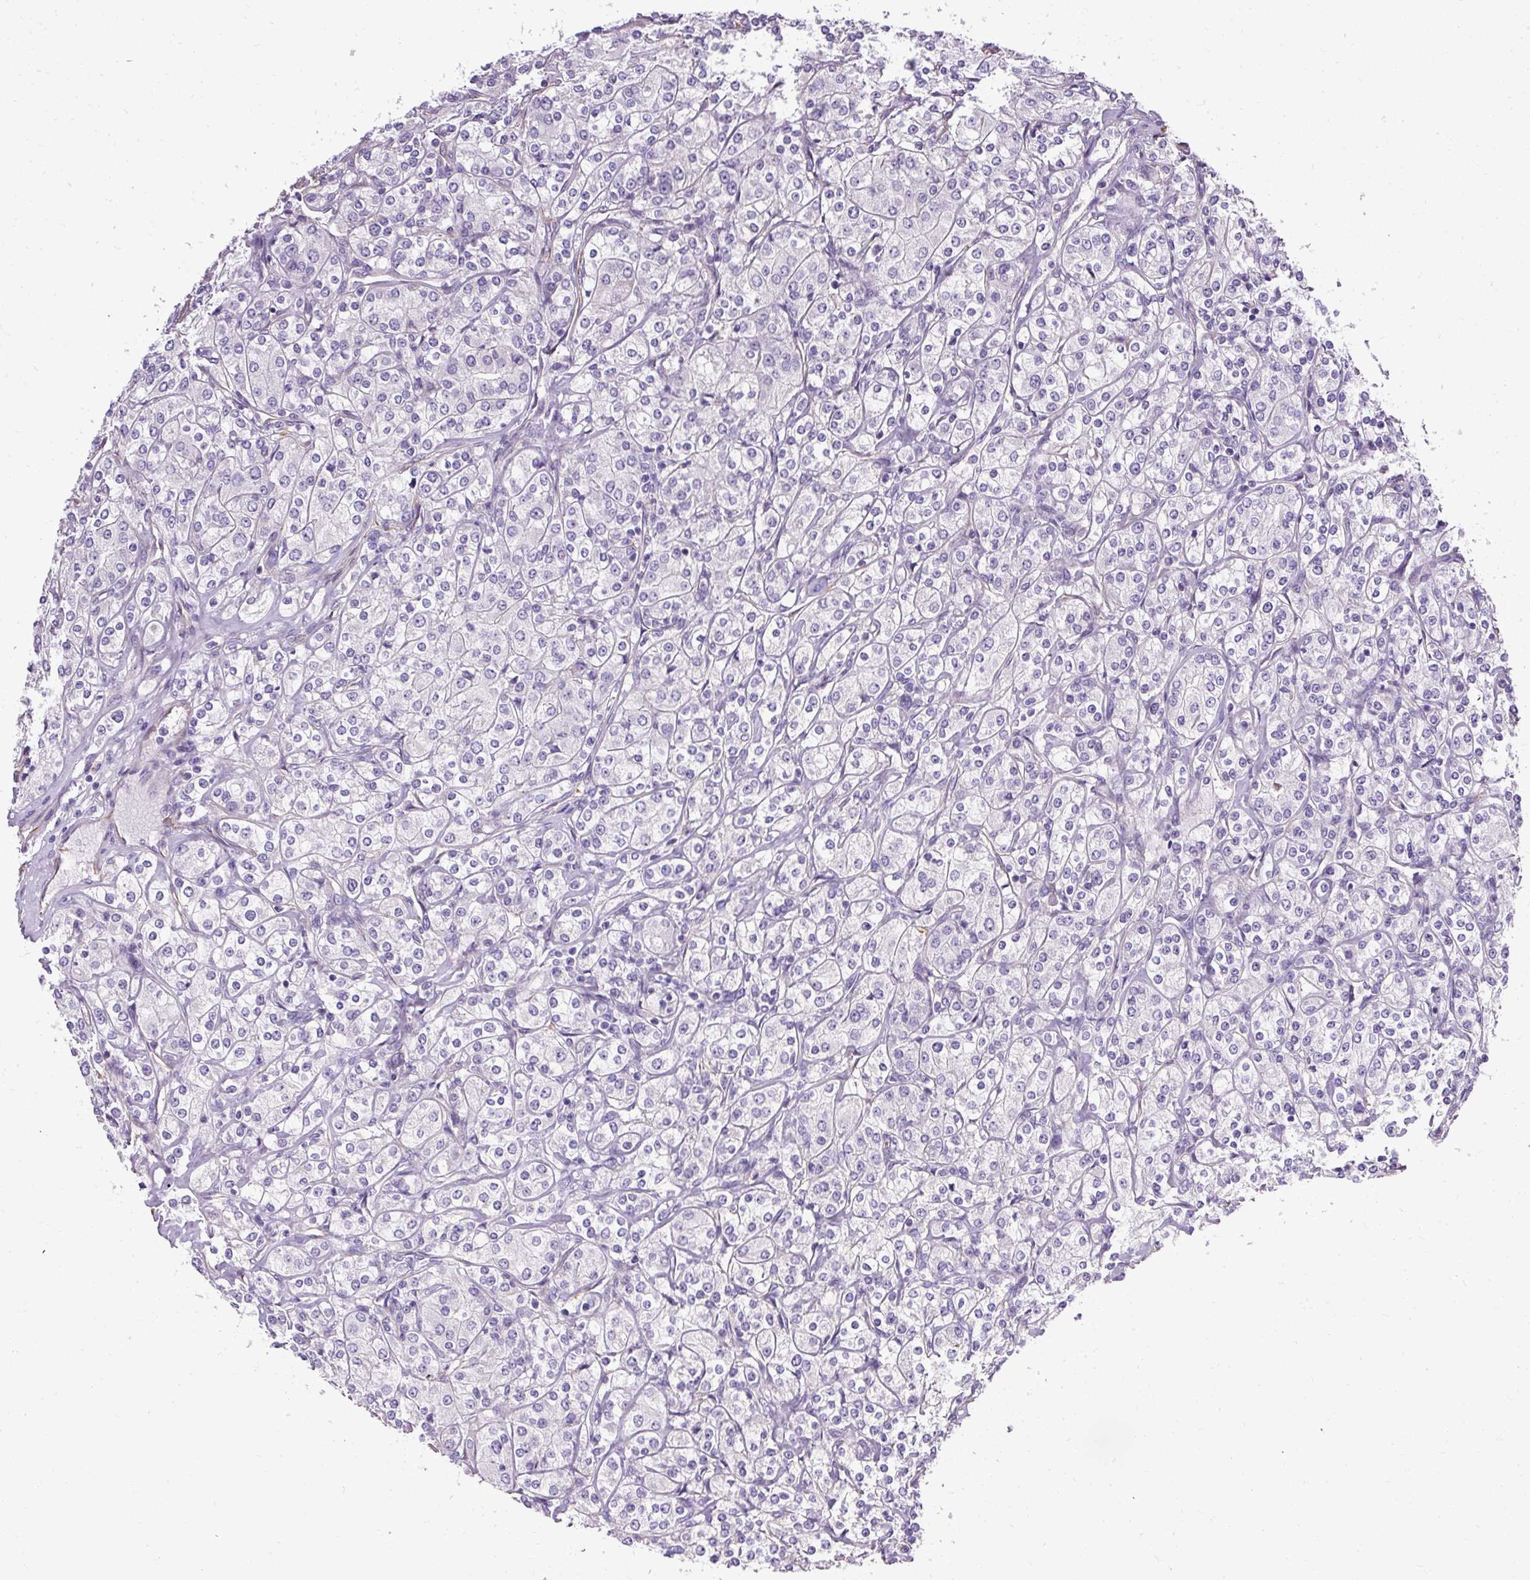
{"staining": {"intensity": "negative", "quantity": "none", "location": "none"}, "tissue": "renal cancer", "cell_type": "Tumor cells", "image_type": "cancer", "snomed": [{"axis": "morphology", "description": "Adenocarcinoma, NOS"}, {"axis": "topography", "description": "Kidney"}], "caption": "There is no significant expression in tumor cells of renal adenocarcinoma. (Immunohistochemistry (ihc), brightfield microscopy, high magnification).", "gene": "PLS1", "patient": {"sex": "male", "age": 77}}